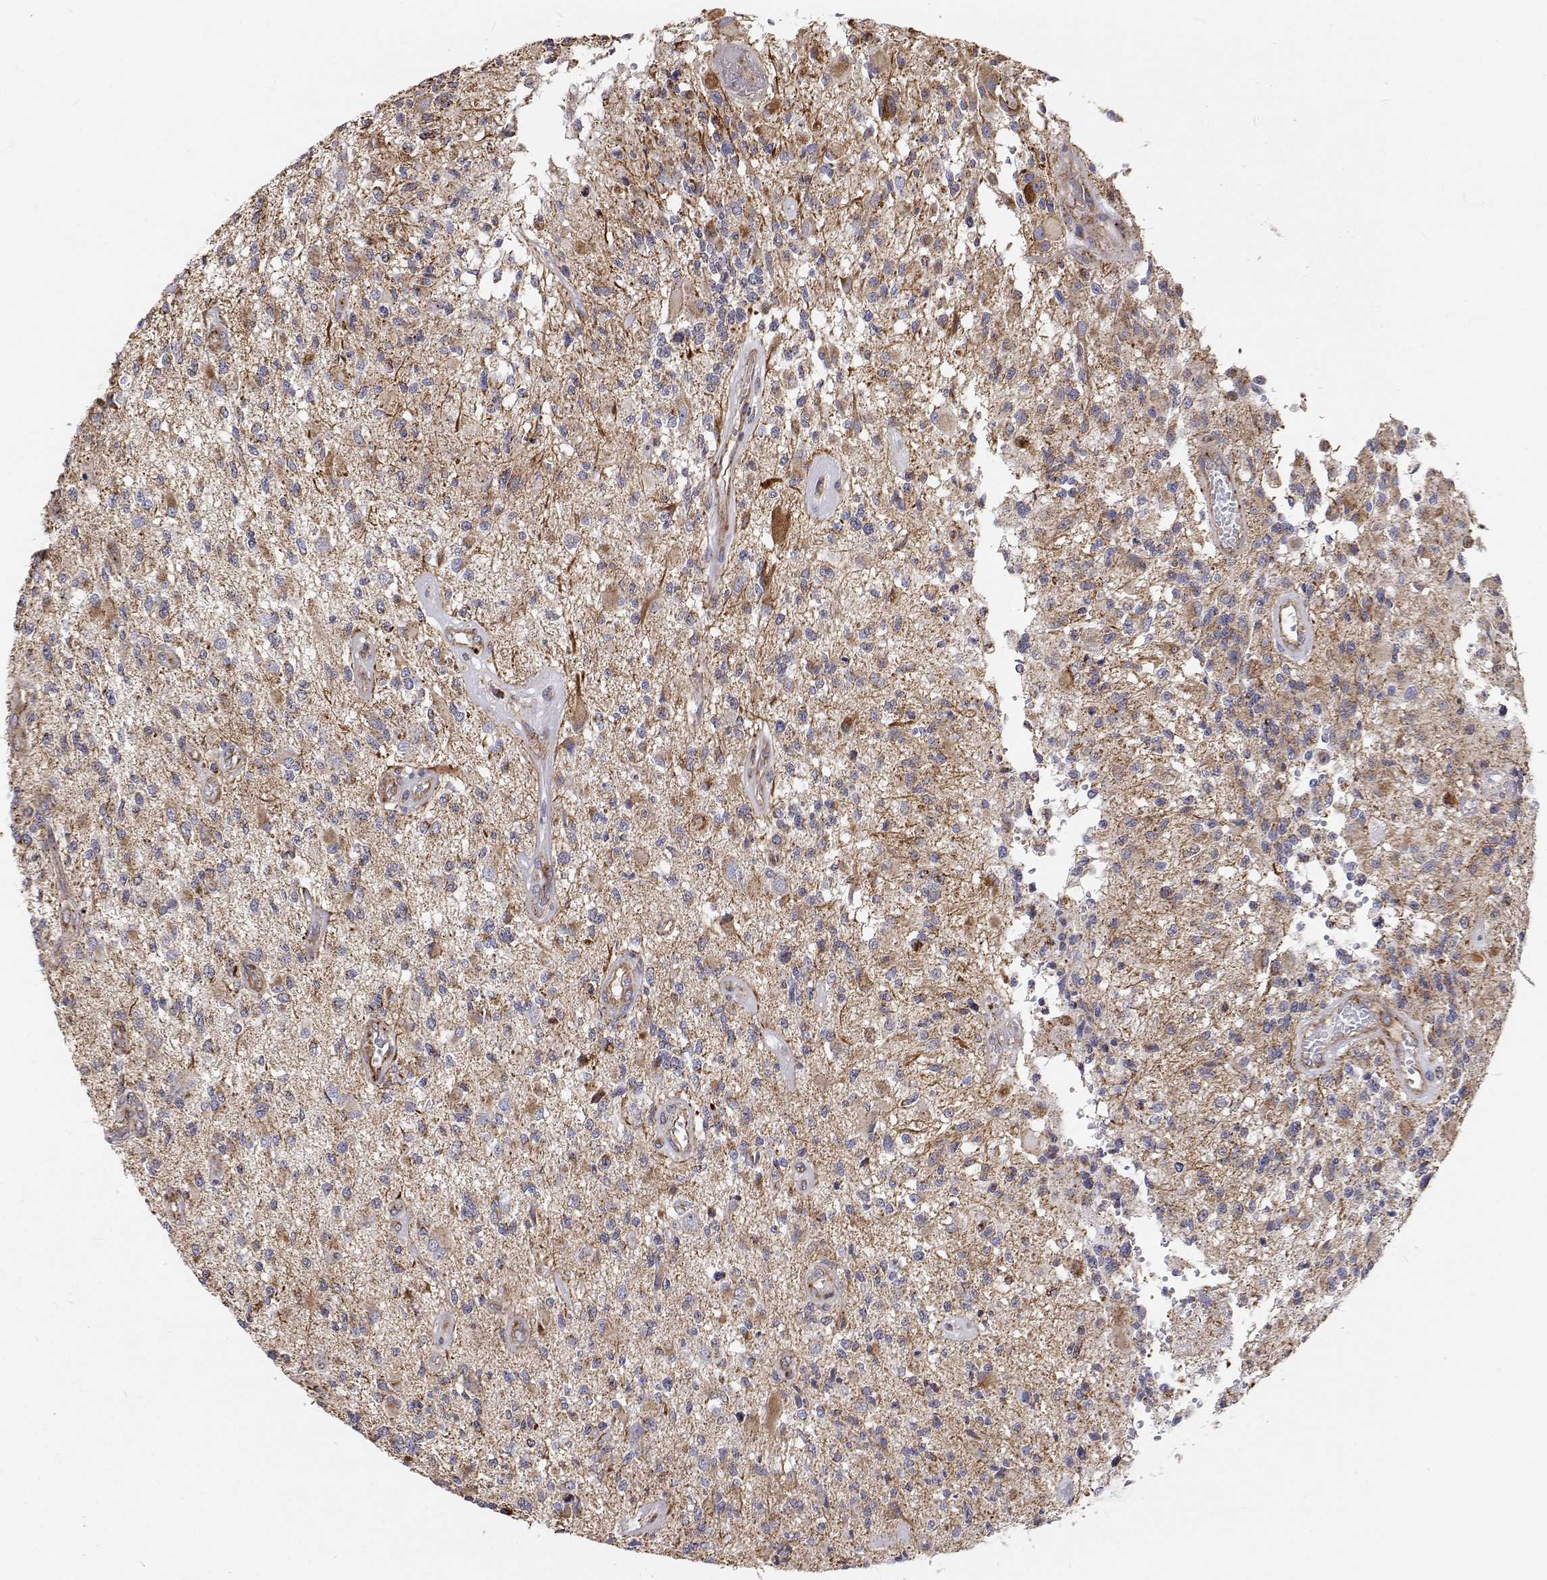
{"staining": {"intensity": "weak", "quantity": "<25%", "location": "cytoplasmic/membranous"}, "tissue": "glioma", "cell_type": "Tumor cells", "image_type": "cancer", "snomed": [{"axis": "morphology", "description": "Glioma, malignant, High grade"}, {"axis": "topography", "description": "Brain"}], "caption": "Malignant glioma (high-grade) stained for a protein using immunohistochemistry shows no positivity tumor cells.", "gene": "SPICE1", "patient": {"sex": "female", "age": 63}}